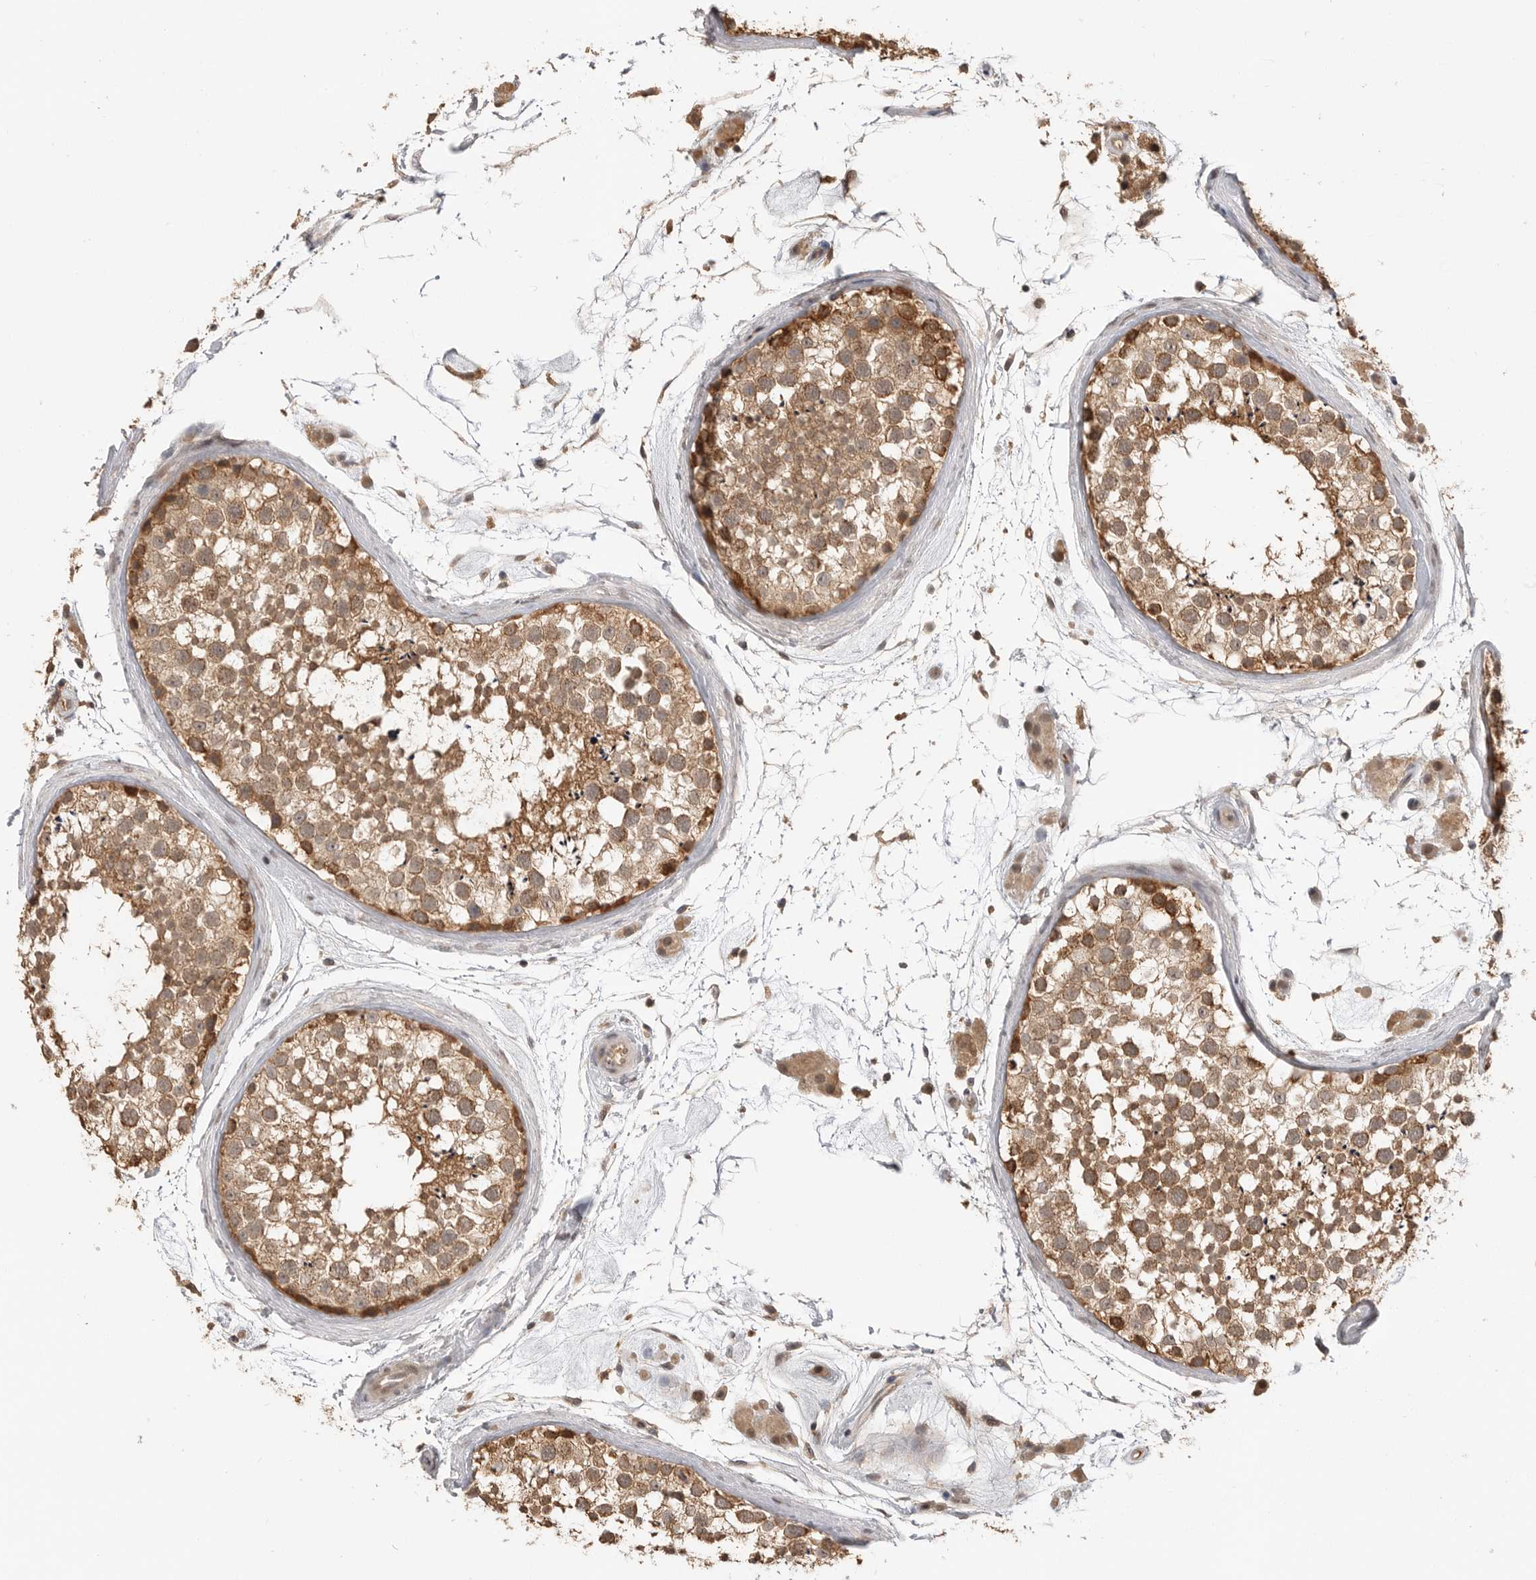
{"staining": {"intensity": "moderate", "quantity": ">75%", "location": "cytoplasmic/membranous"}, "tissue": "testis", "cell_type": "Cells in seminiferous ducts", "image_type": "normal", "snomed": [{"axis": "morphology", "description": "Normal tissue, NOS"}, {"axis": "topography", "description": "Testis"}], "caption": "This histopathology image demonstrates immunohistochemistry staining of normal human testis, with medium moderate cytoplasmic/membranous expression in about >75% of cells in seminiferous ducts.", "gene": "ASPSCR1", "patient": {"sex": "male", "age": 46}}